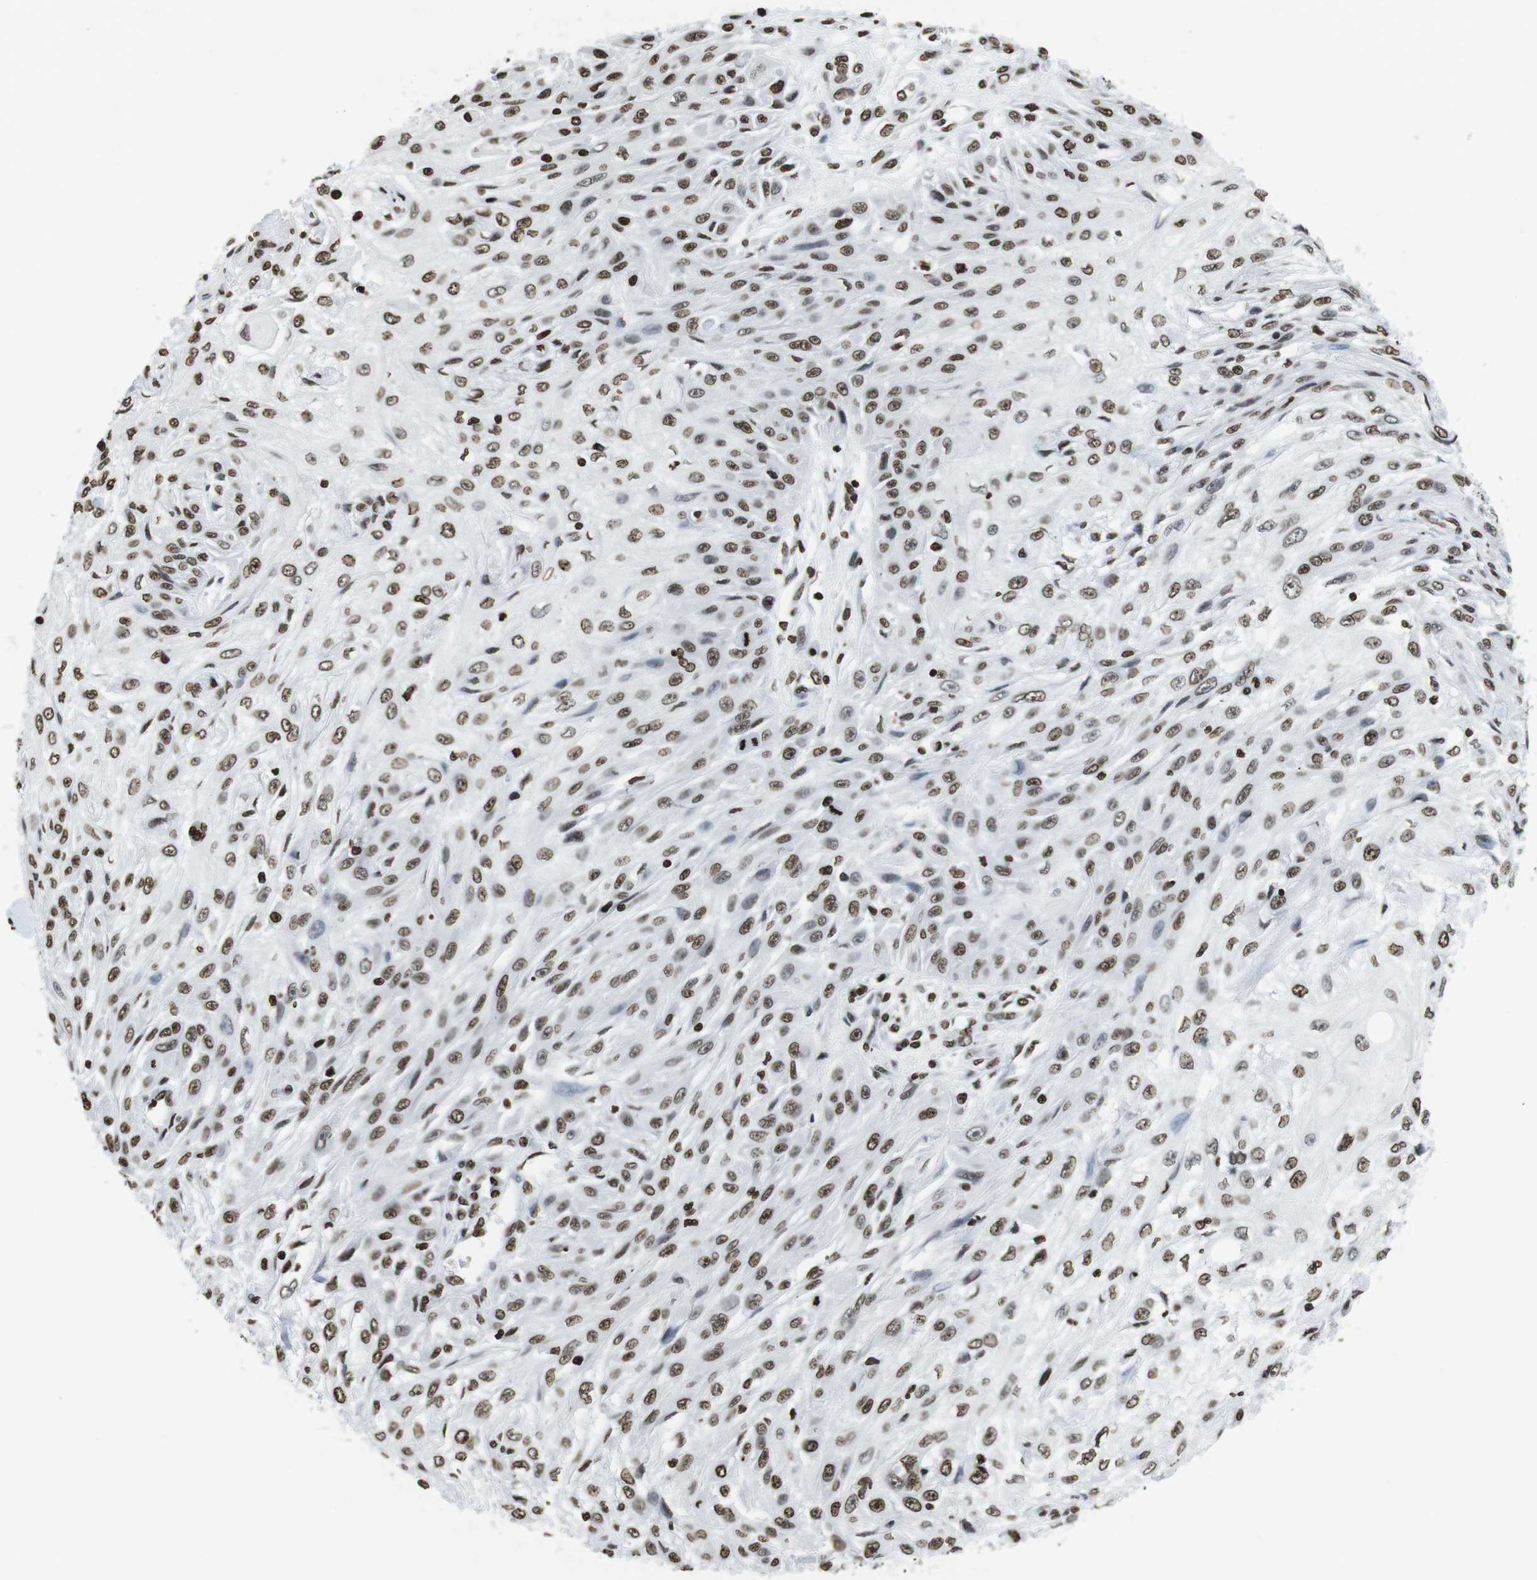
{"staining": {"intensity": "moderate", "quantity": ">75%", "location": "nuclear"}, "tissue": "skin cancer", "cell_type": "Tumor cells", "image_type": "cancer", "snomed": [{"axis": "morphology", "description": "Squamous cell carcinoma, NOS"}, {"axis": "topography", "description": "Skin"}], "caption": "IHC photomicrograph of neoplastic tissue: skin squamous cell carcinoma stained using immunohistochemistry shows medium levels of moderate protein expression localized specifically in the nuclear of tumor cells, appearing as a nuclear brown color.", "gene": "BSX", "patient": {"sex": "male", "age": 75}}